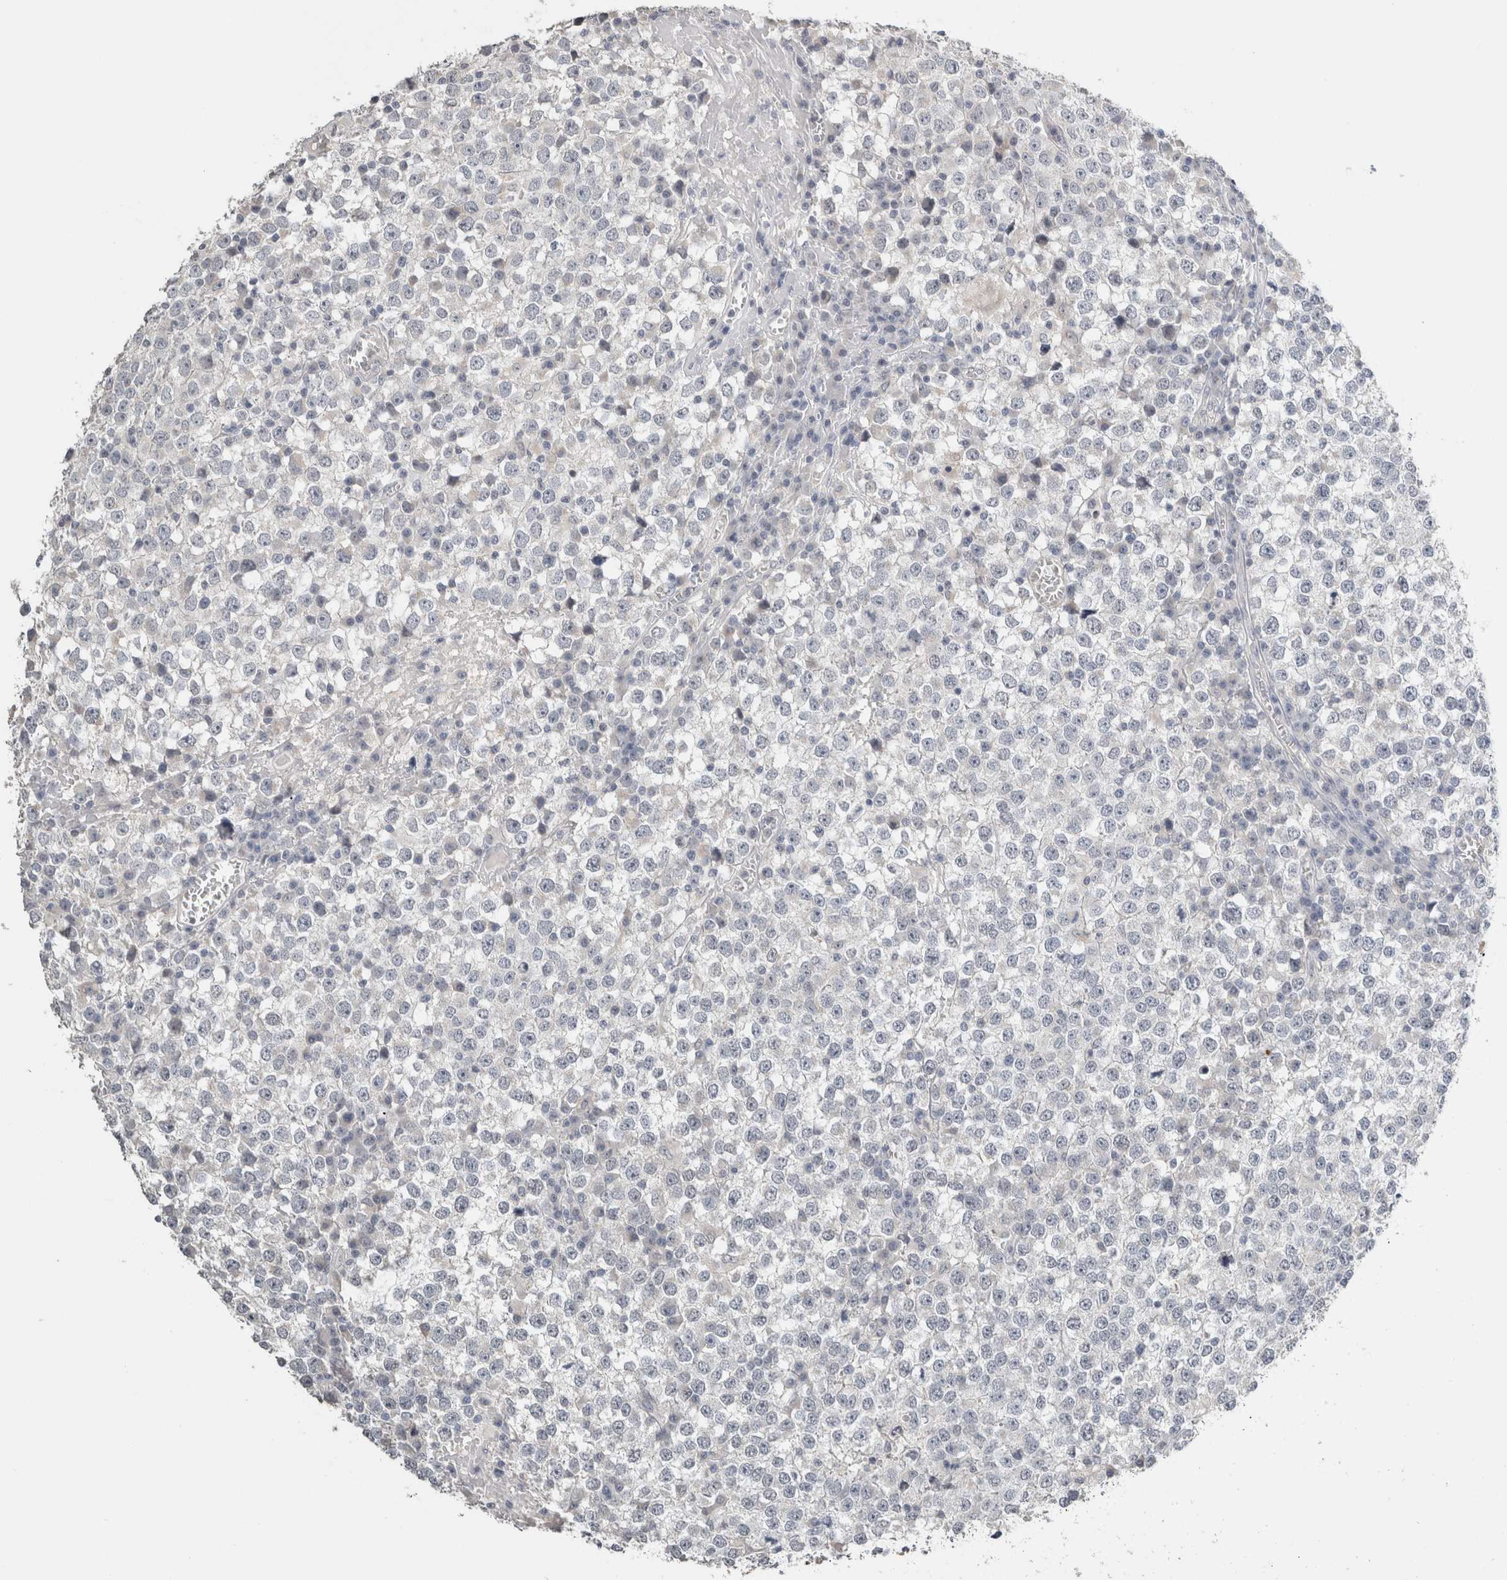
{"staining": {"intensity": "negative", "quantity": "none", "location": "none"}, "tissue": "testis cancer", "cell_type": "Tumor cells", "image_type": "cancer", "snomed": [{"axis": "morphology", "description": "Seminoma, NOS"}, {"axis": "topography", "description": "Testis"}], "caption": "This histopathology image is of seminoma (testis) stained with immunohistochemistry to label a protein in brown with the nuclei are counter-stained blue. There is no expression in tumor cells.", "gene": "CRAT", "patient": {"sex": "male", "age": 65}}